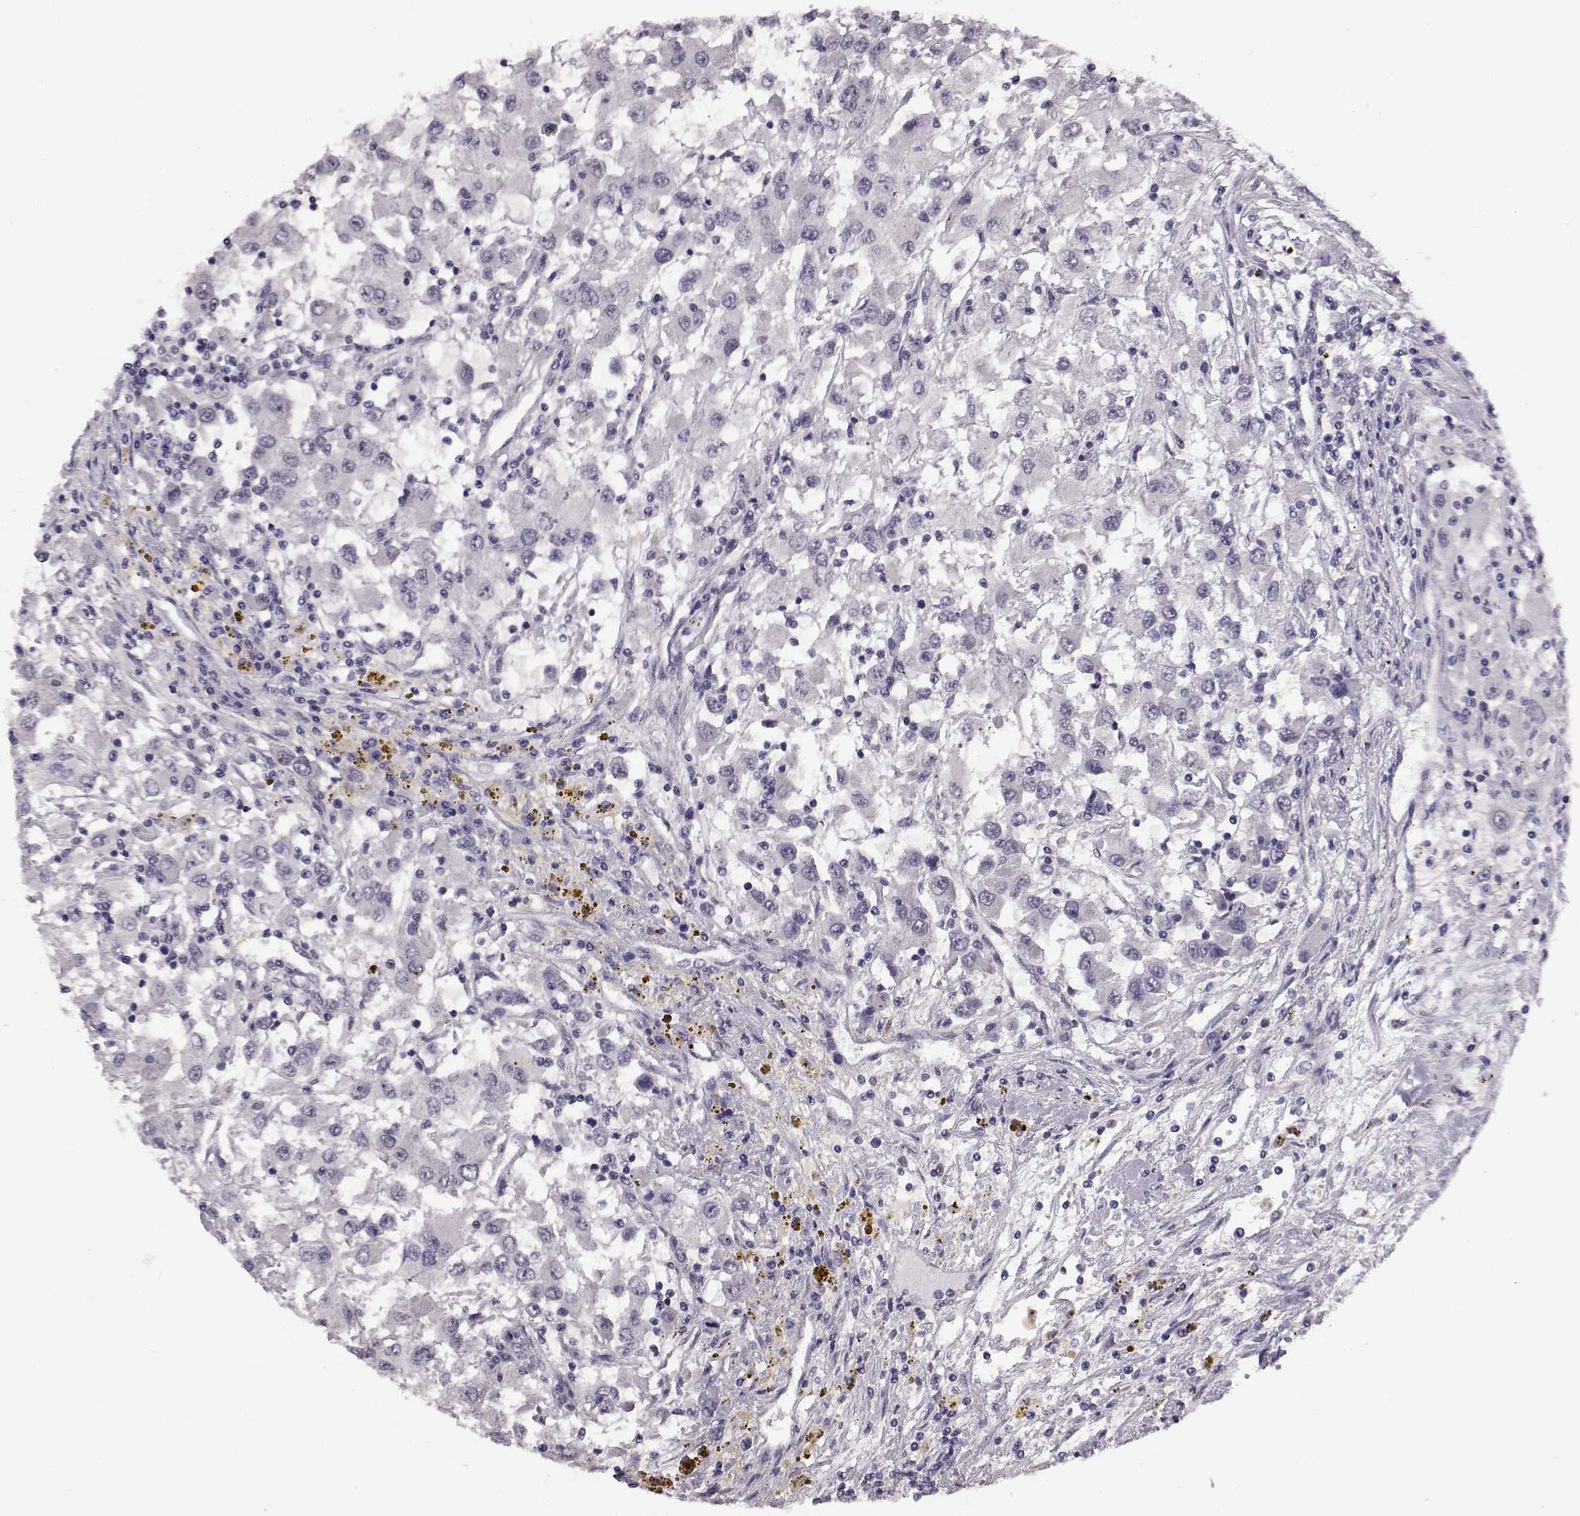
{"staining": {"intensity": "negative", "quantity": "none", "location": "none"}, "tissue": "renal cancer", "cell_type": "Tumor cells", "image_type": "cancer", "snomed": [{"axis": "morphology", "description": "Adenocarcinoma, NOS"}, {"axis": "topography", "description": "Kidney"}], "caption": "The immunohistochemistry micrograph has no significant staining in tumor cells of renal cancer tissue. (Brightfield microscopy of DAB immunohistochemistry (IHC) at high magnification).", "gene": "C10orf62", "patient": {"sex": "female", "age": 67}}